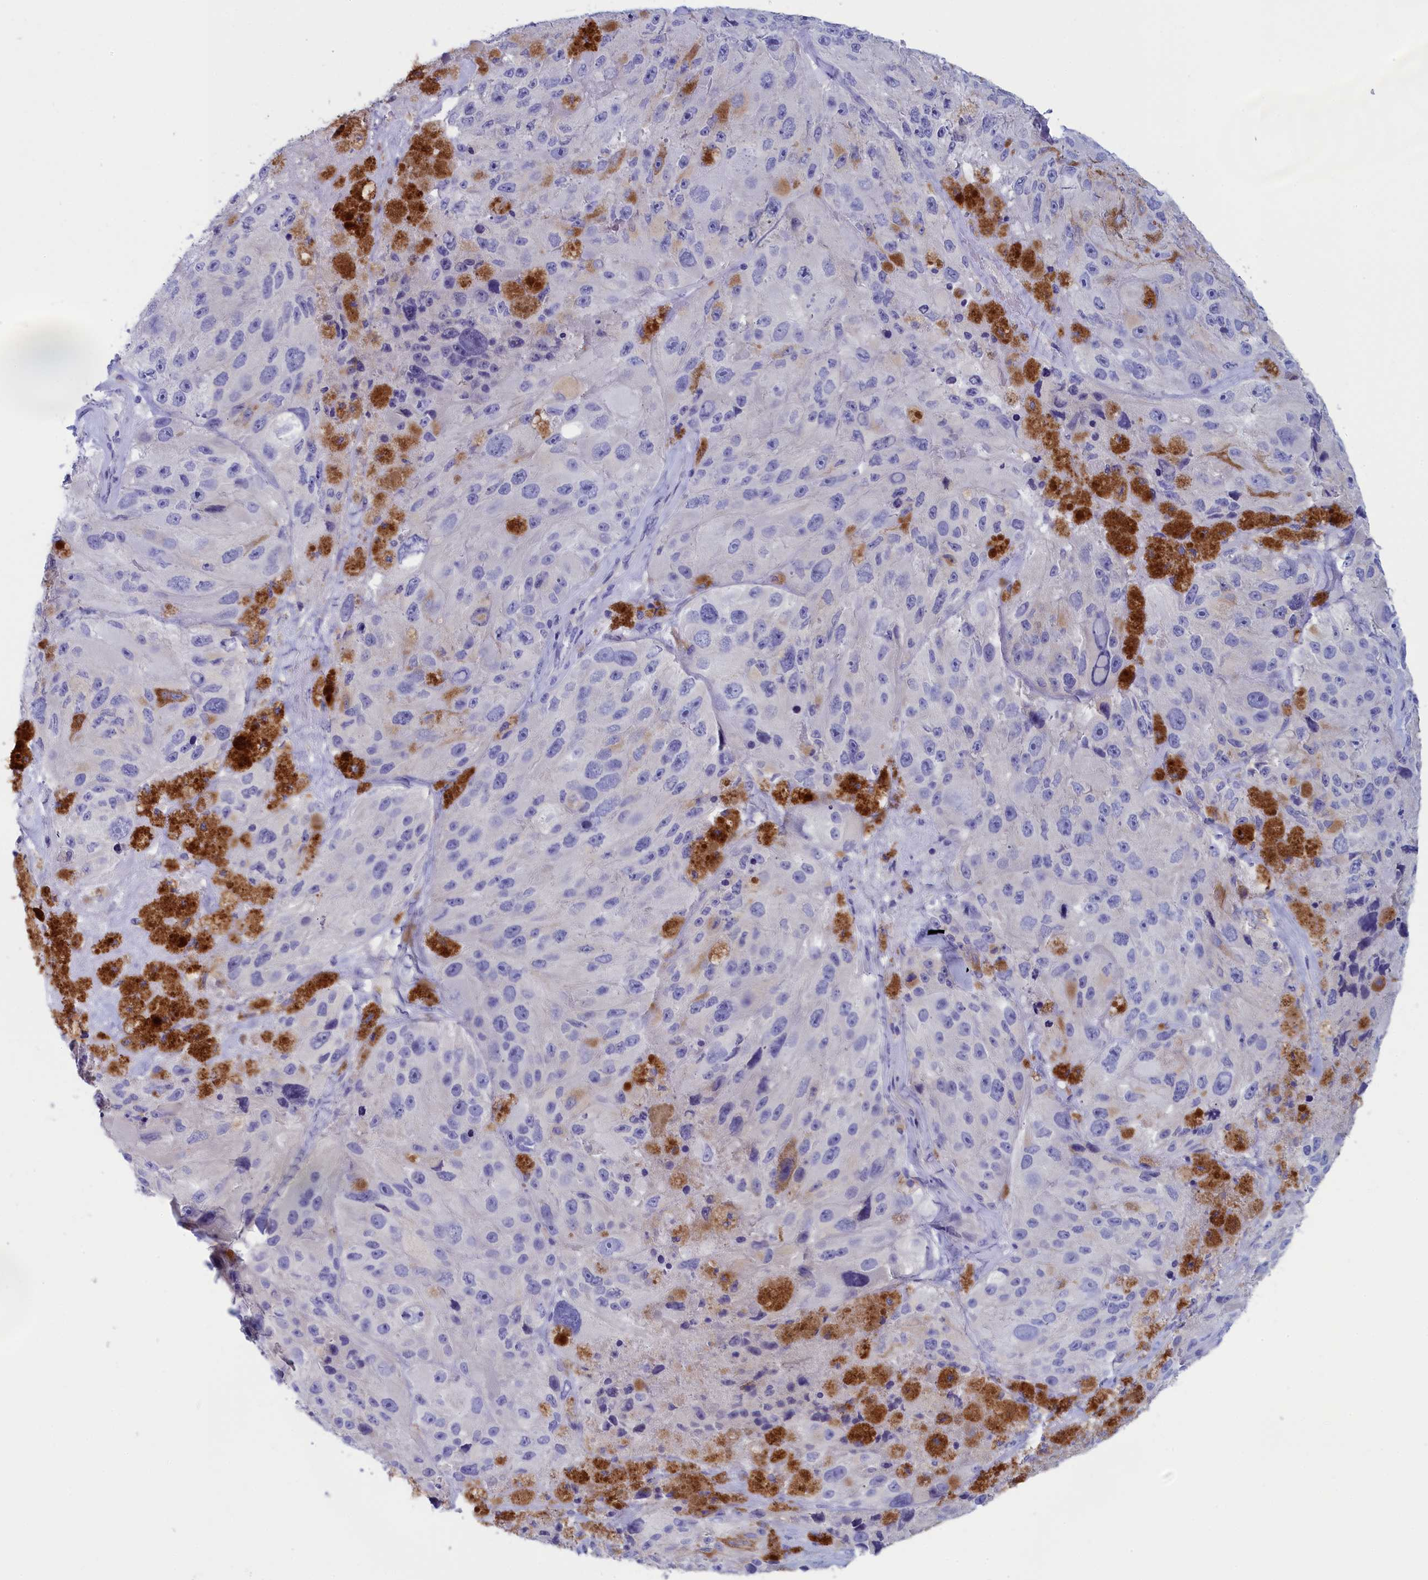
{"staining": {"intensity": "negative", "quantity": "none", "location": "none"}, "tissue": "melanoma", "cell_type": "Tumor cells", "image_type": "cancer", "snomed": [{"axis": "morphology", "description": "Malignant melanoma, Metastatic site"}, {"axis": "topography", "description": "Lymph node"}], "caption": "This is a image of IHC staining of melanoma, which shows no expression in tumor cells. Brightfield microscopy of immunohistochemistry stained with DAB (brown) and hematoxylin (blue), captured at high magnification.", "gene": "ANKRD2", "patient": {"sex": "male", "age": 62}}